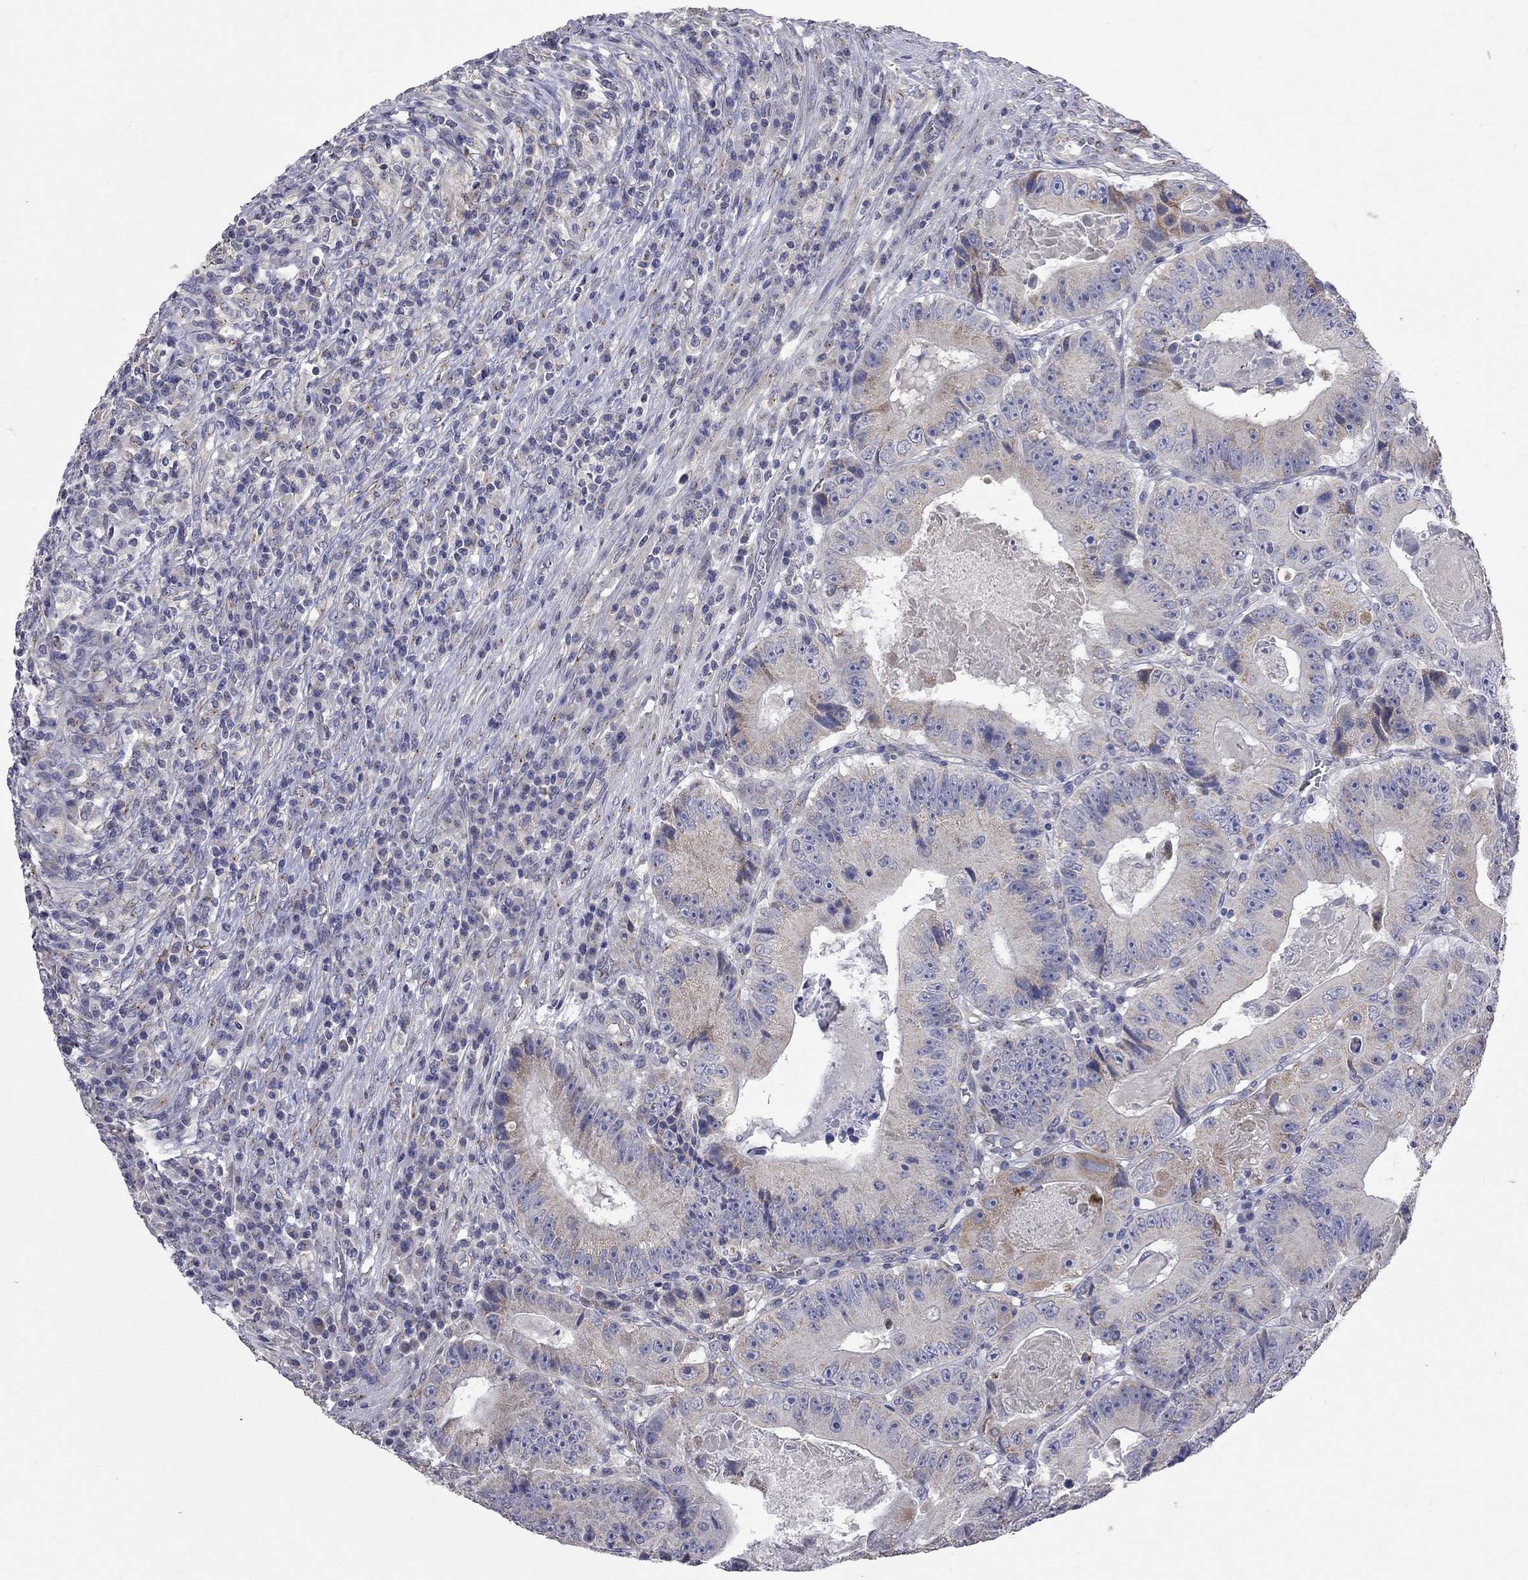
{"staining": {"intensity": "weak", "quantity": "<25%", "location": "cytoplasmic/membranous"}, "tissue": "colorectal cancer", "cell_type": "Tumor cells", "image_type": "cancer", "snomed": [{"axis": "morphology", "description": "Adenocarcinoma, NOS"}, {"axis": "topography", "description": "Colon"}], "caption": "Tumor cells are negative for brown protein staining in colorectal cancer (adenocarcinoma).", "gene": "OPRK1", "patient": {"sex": "female", "age": 86}}